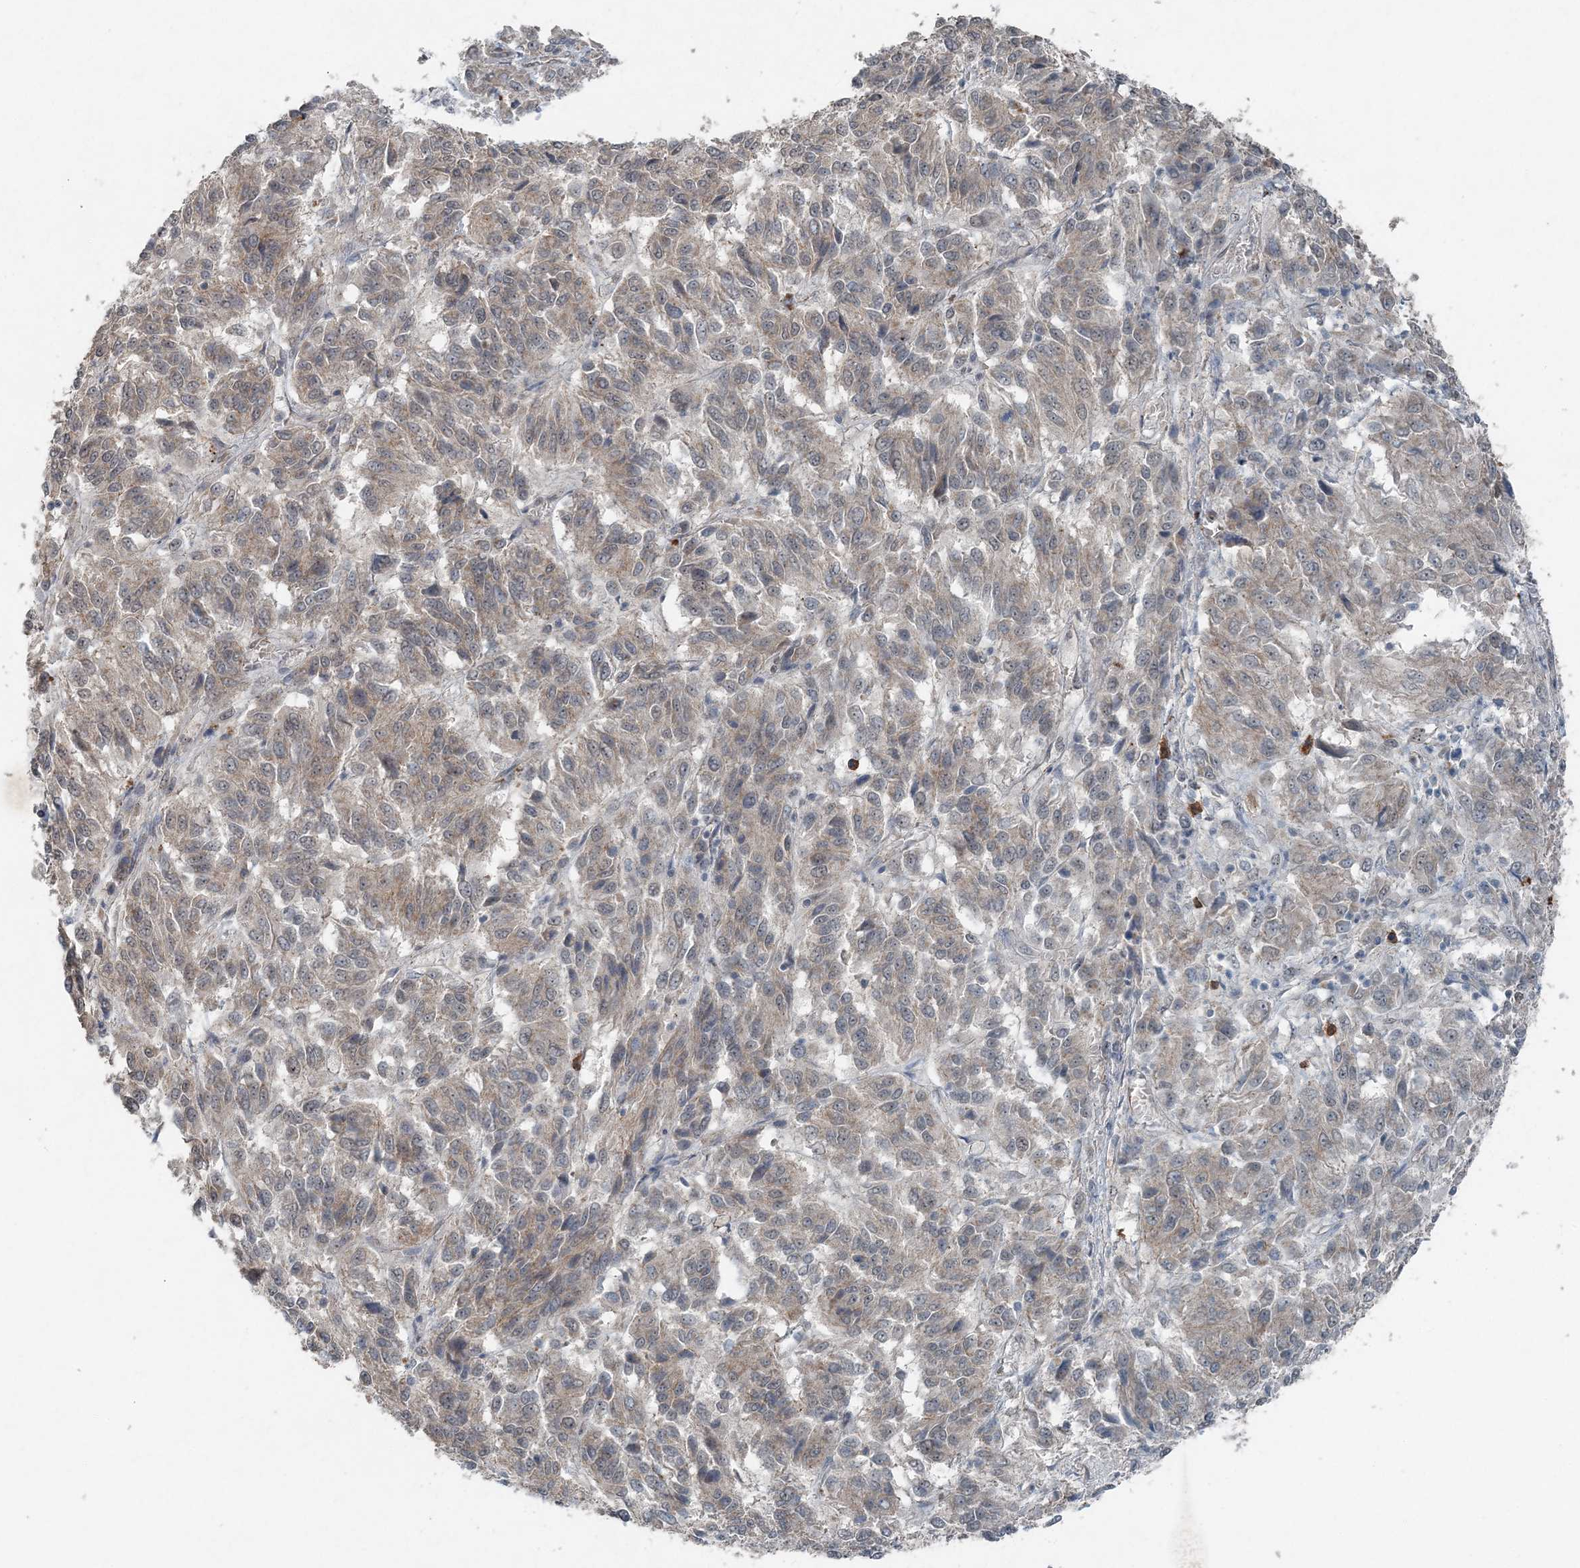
{"staining": {"intensity": "weak", "quantity": "<25%", "location": "cytoplasmic/membranous"}, "tissue": "melanoma", "cell_type": "Tumor cells", "image_type": "cancer", "snomed": [{"axis": "morphology", "description": "Malignant melanoma, Metastatic site"}, {"axis": "topography", "description": "Lung"}], "caption": "Immunohistochemistry photomicrograph of melanoma stained for a protein (brown), which exhibits no expression in tumor cells.", "gene": "VSIG2", "patient": {"sex": "male", "age": 64}}